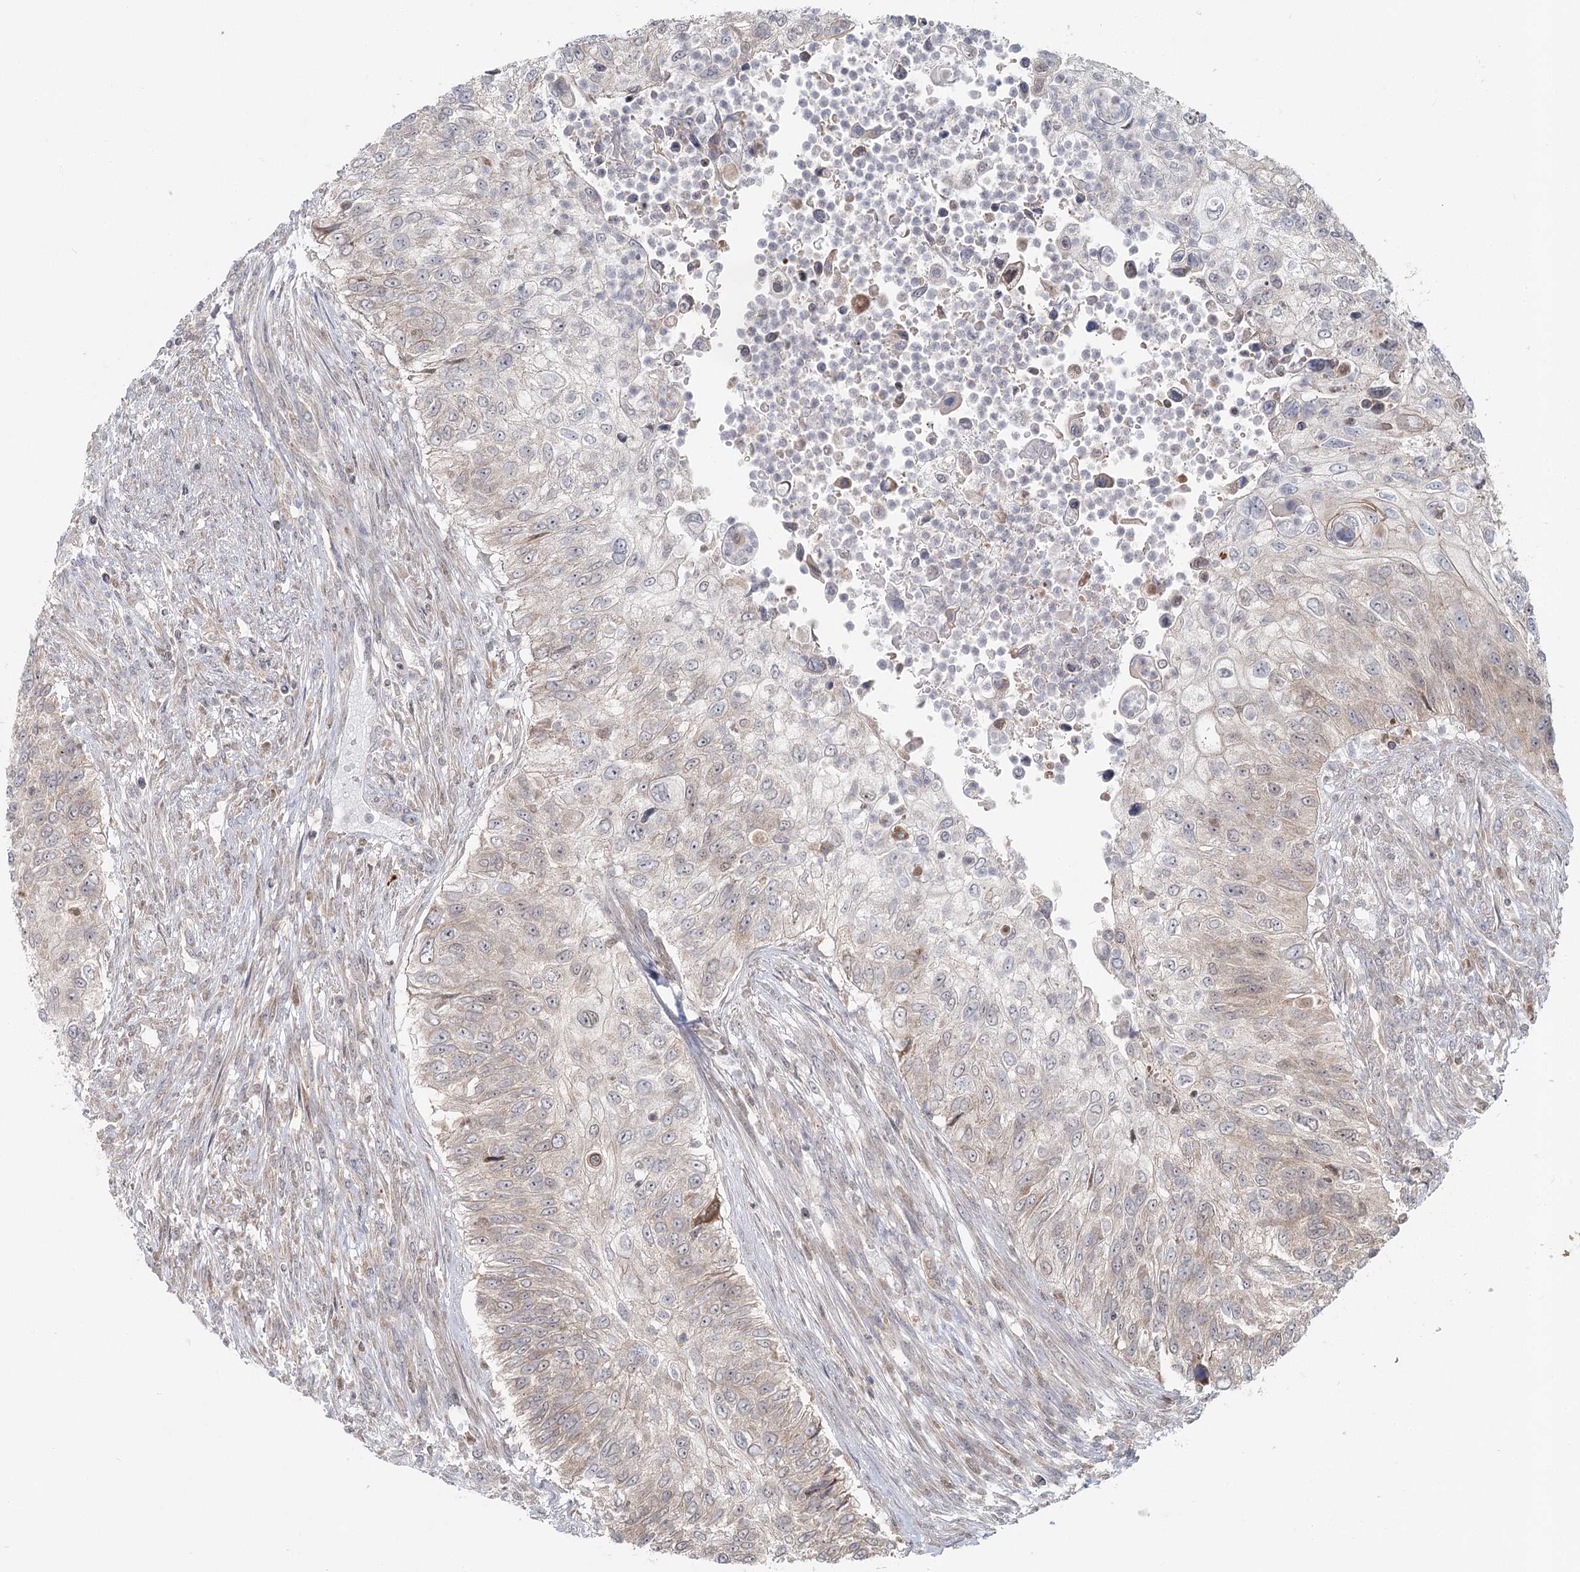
{"staining": {"intensity": "weak", "quantity": "<25%", "location": "cytoplasmic/membranous"}, "tissue": "urothelial cancer", "cell_type": "Tumor cells", "image_type": "cancer", "snomed": [{"axis": "morphology", "description": "Urothelial carcinoma, High grade"}, {"axis": "topography", "description": "Urinary bladder"}], "caption": "IHC of human high-grade urothelial carcinoma displays no positivity in tumor cells. Brightfield microscopy of immunohistochemistry stained with DAB (brown) and hematoxylin (blue), captured at high magnification.", "gene": "THNSL1", "patient": {"sex": "female", "age": 60}}